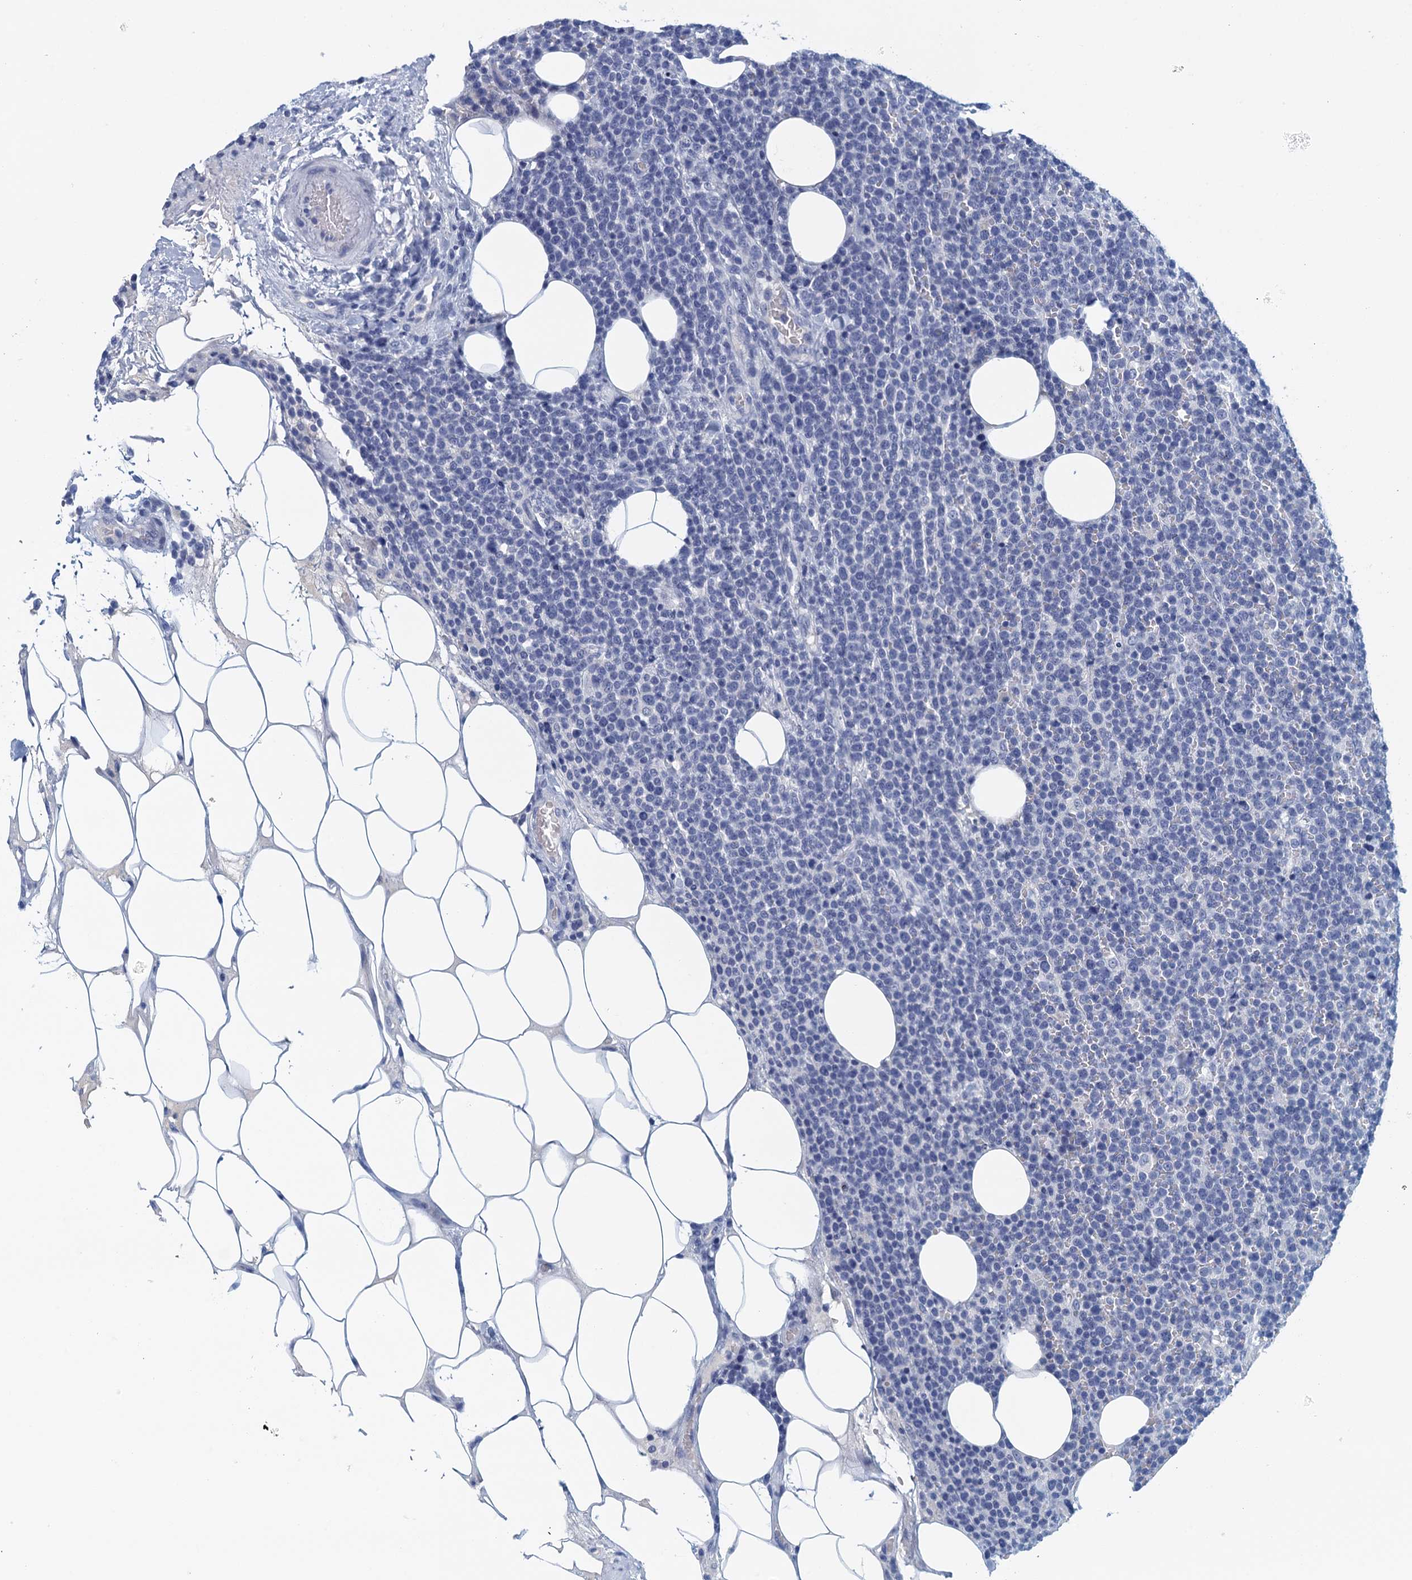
{"staining": {"intensity": "negative", "quantity": "none", "location": "none"}, "tissue": "lymphoma", "cell_type": "Tumor cells", "image_type": "cancer", "snomed": [{"axis": "morphology", "description": "Malignant lymphoma, non-Hodgkin's type, High grade"}, {"axis": "topography", "description": "Lymph node"}], "caption": "Malignant lymphoma, non-Hodgkin's type (high-grade) stained for a protein using IHC reveals no staining tumor cells.", "gene": "CYP51A1", "patient": {"sex": "male", "age": 61}}